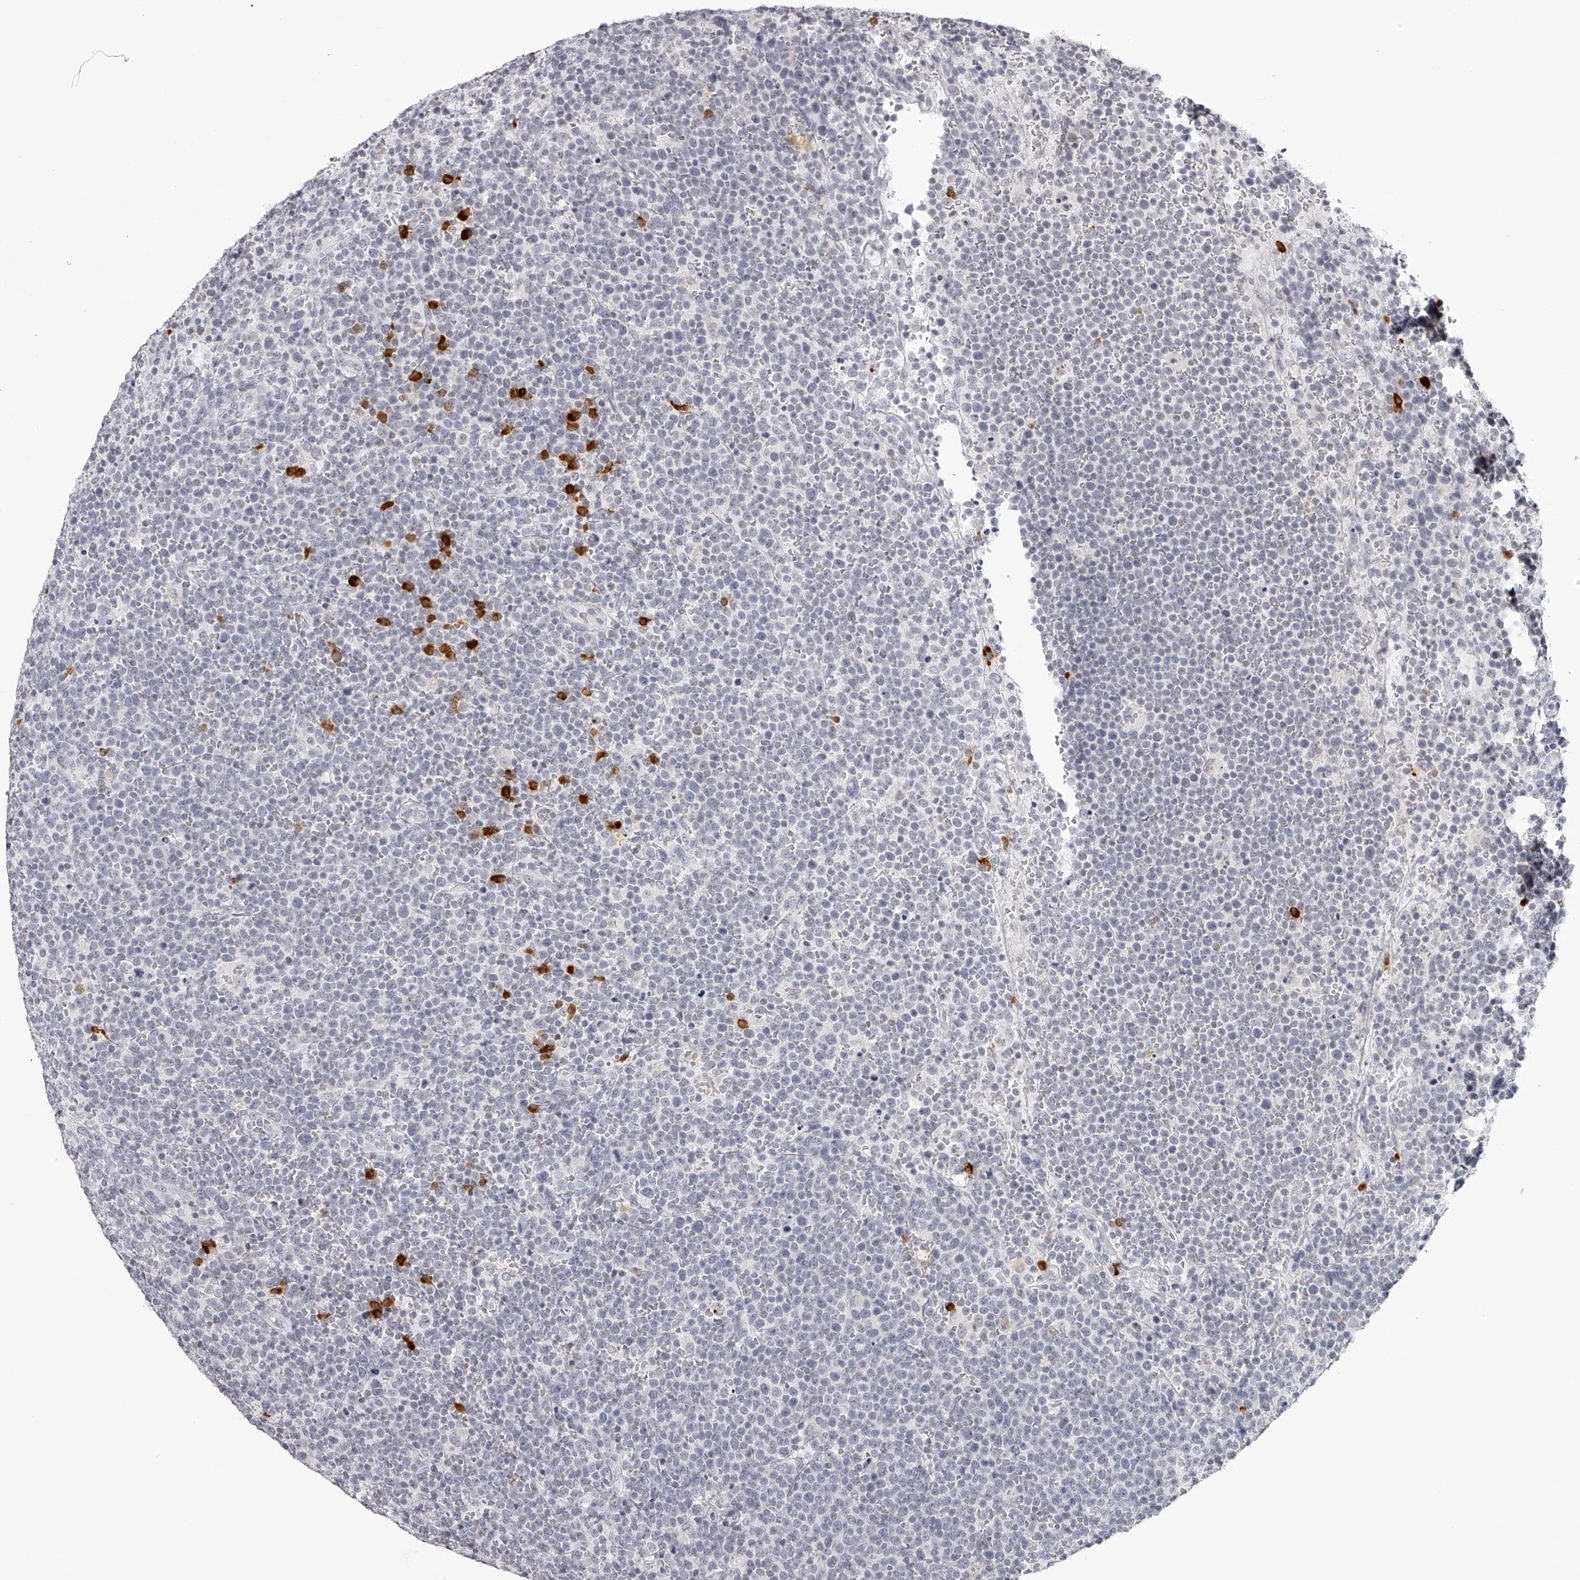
{"staining": {"intensity": "negative", "quantity": "none", "location": "none"}, "tissue": "lymphoma", "cell_type": "Tumor cells", "image_type": "cancer", "snomed": [{"axis": "morphology", "description": "Malignant lymphoma, non-Hodgkin's type, High grade"}, {"axis": "topography", "description": "Lymph node"}], "caption": "Tumor cells are negative for protein expression in human lymphoma. (Stains: DAB (3,3'-diaminobenzidine) immunohistochemistry (IHC) with hematoxylin counter stain, Microscopy: brightfield microscopy at high magnification).", "gene": "SEC11C", "patient": {"sex": "male", "age": 61}}